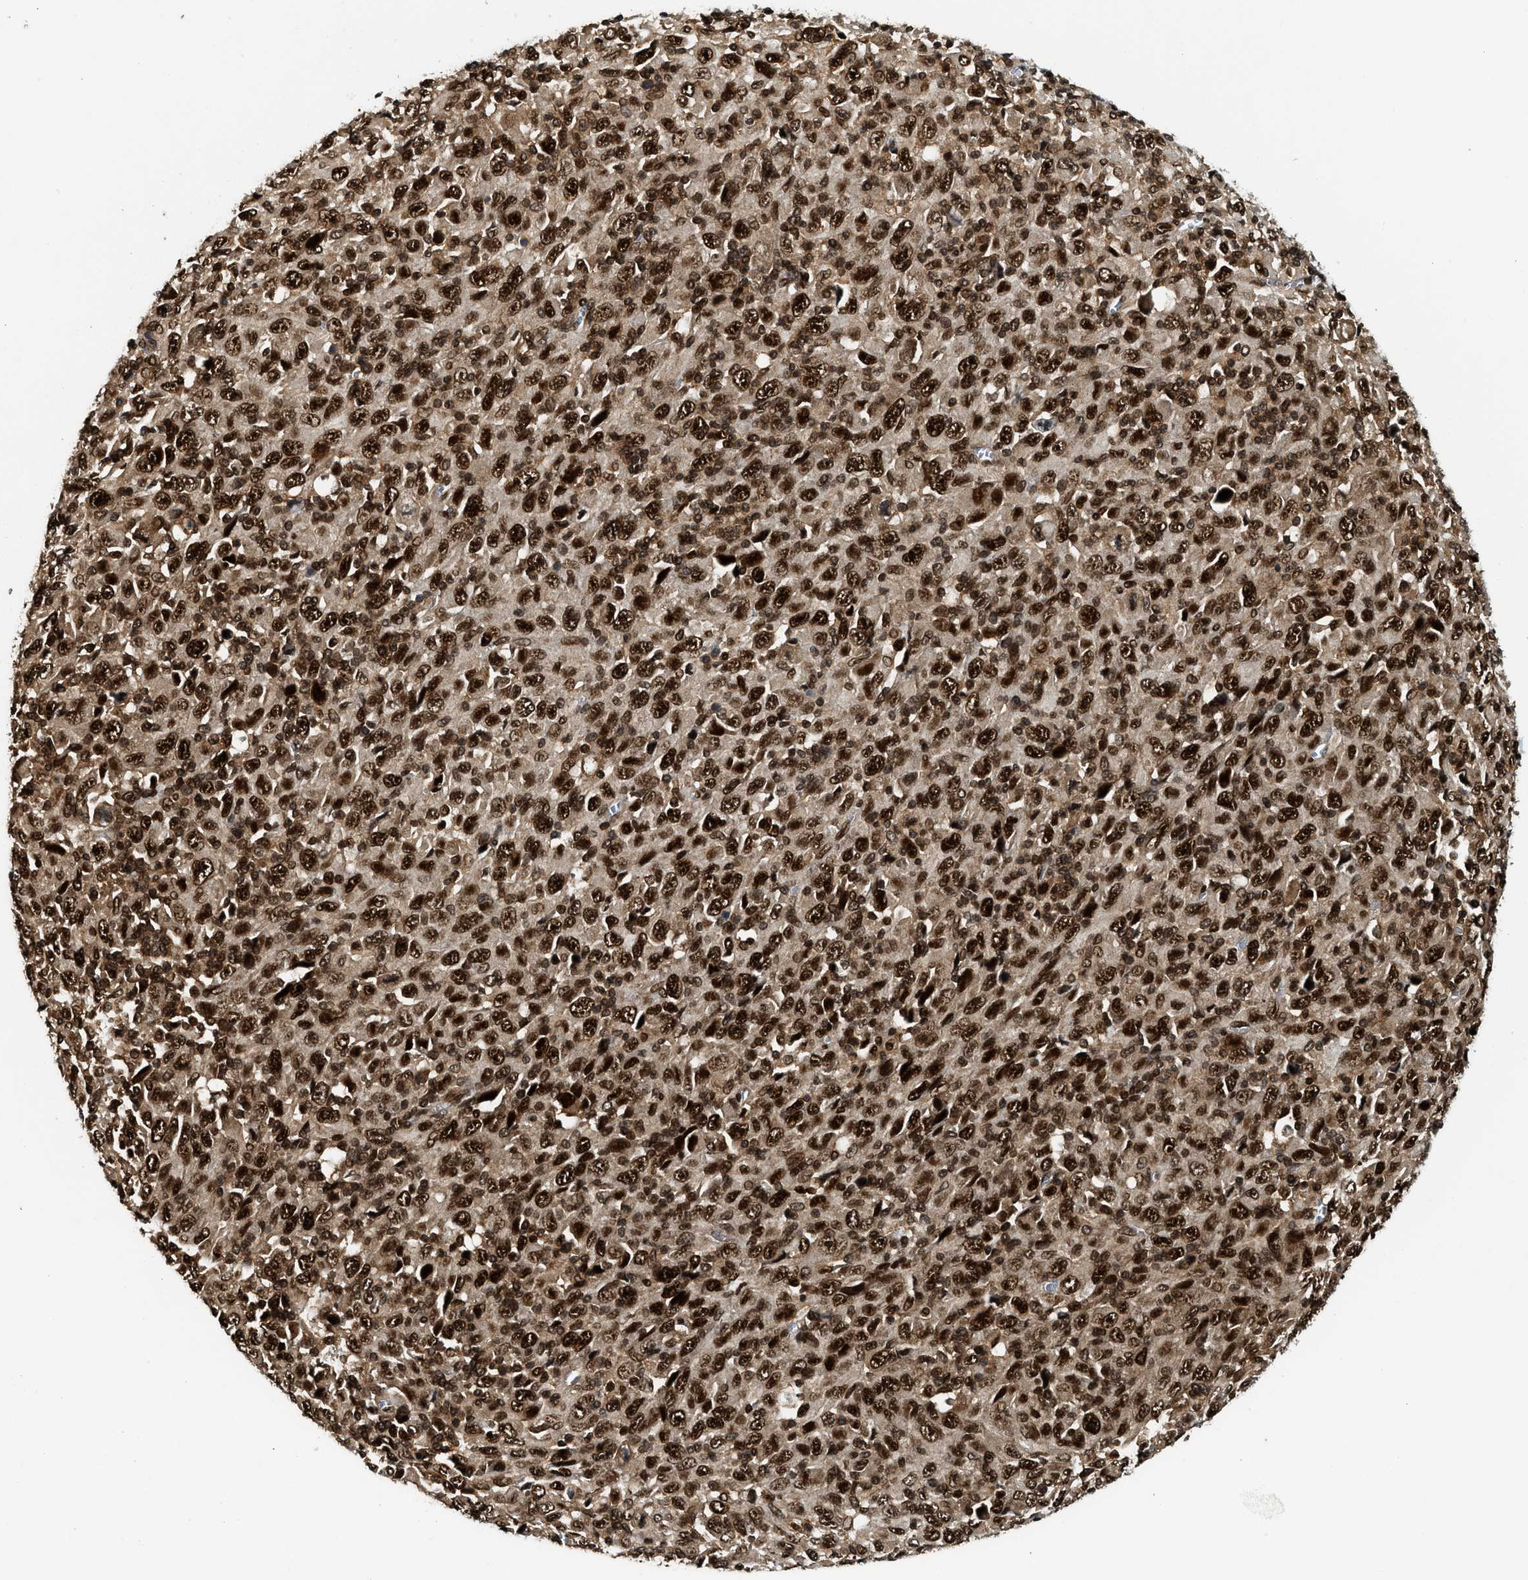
{"staining": {"intensity": "strong", "quantity": ">75%", "location": "cytoplasmic/membranous,nuclear"}, "tissue": "melanoma", "cell_type": "Tumor cells", "image_type": "cancer", "snomed": [{"axis": "morphology", "description": "Malignant melanoma, Metastatic site"}, {"axis": "topography", "description": "Skin"}], "caption": "Brown immunohistochemical staining in human malignant melanoma (metastatic site) demonstrates strong cytoplasmic/membranous and nuclear positivity in approximately >75% of tumor cells.", "gene": "MDM2", "patient": {"sex": "female", "age": 56}}